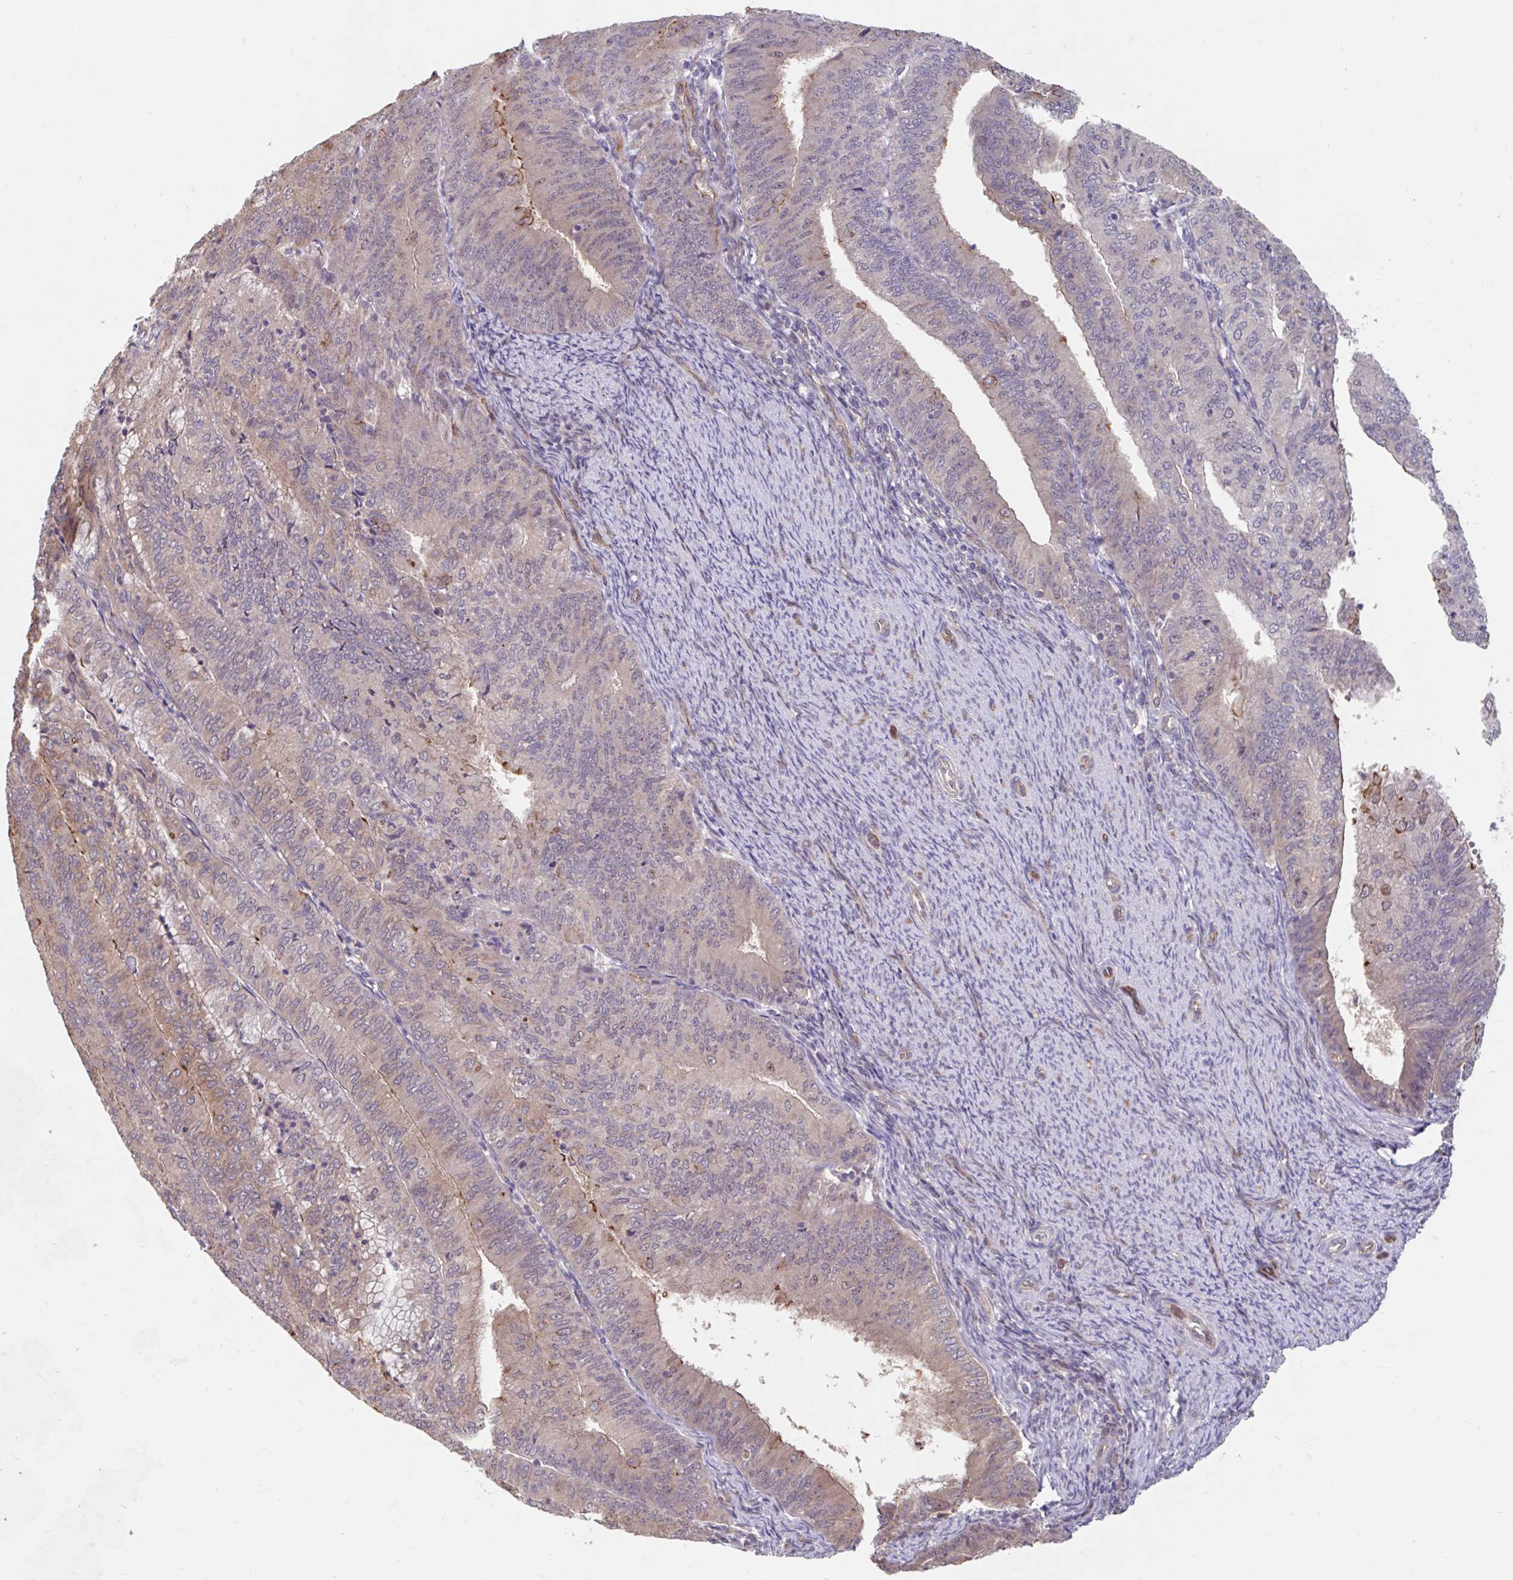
{"staining": {"intensity": "weak", "quantity": "<25%", "location": "cytoplasmic/membranous,nuclear"}, "tissue": "endometrial cancer", "cell_type": "Tumor cells", "image_type": "cancer", "snomed": [{"axis": "morphology", "description": "Adenocarcinoma, NOS"}, {"axis": "topography", "description": "Endometrium"}], "caption": "This is a histopathology image of IHC staining of endometrial cancer, which shows no expression in tumor cells.", "gene": "STYXL1", "patient": {"sex": "female", "age": 57}}